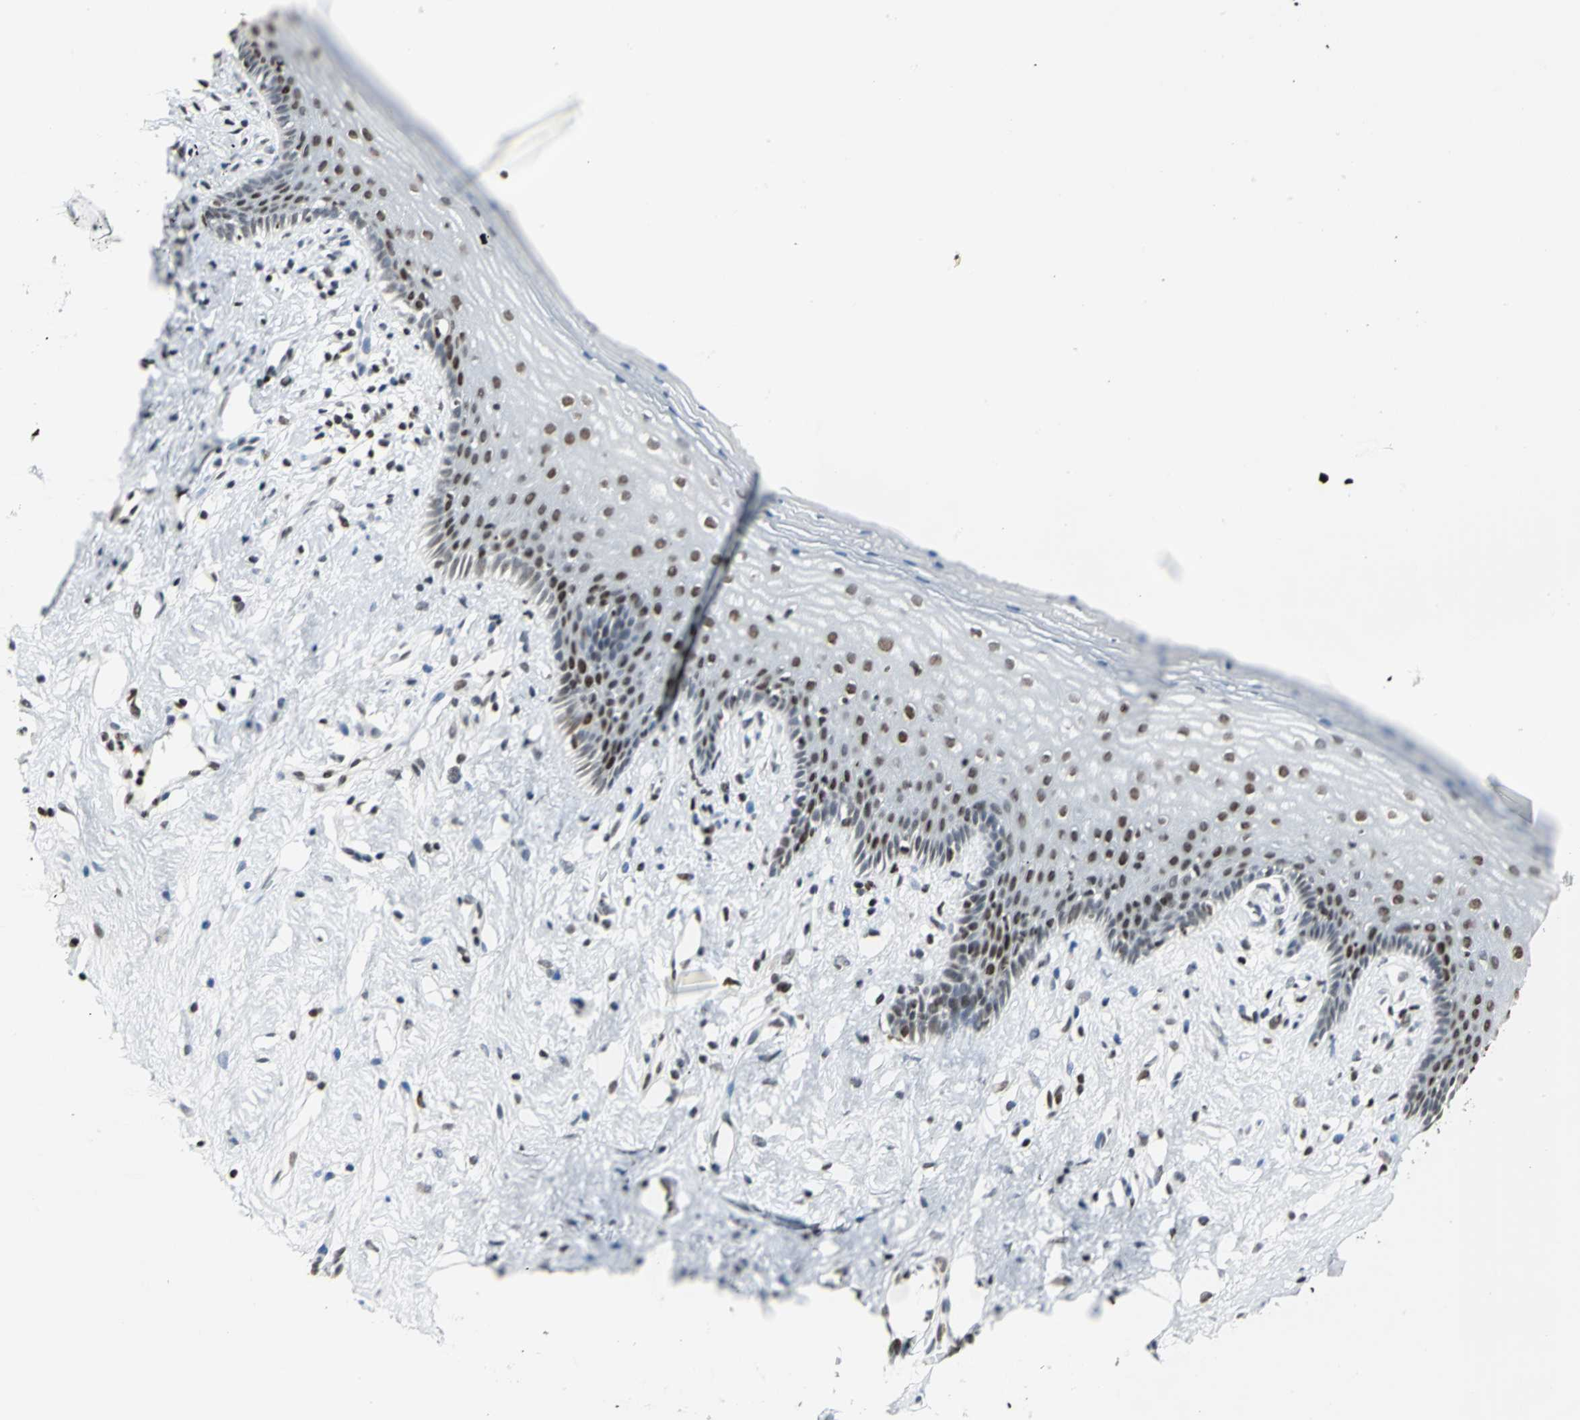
{"staining": {"intensity": "strong", "quantity": ">75%", "location": "nuclear"}, "tissue": "vagina", "cell_type": "Squamous epithelial cells", "image_type": "normal", "snomed": [{"axis": "morphology", "description": "Normal tissue, NOS"}, {"axis": "topography", "description": "Vagina"}], "caption": "High-magnification brightfield microscopy of normal vagina stained with DAB (brown) and counterstained with hematoxylin (blue). squamous epithelial cells exhibit strong nuclear staining is present in about>75% of cells.", "gene": "HNRNPD", "patient": {"sex": "female", "age": 44}}